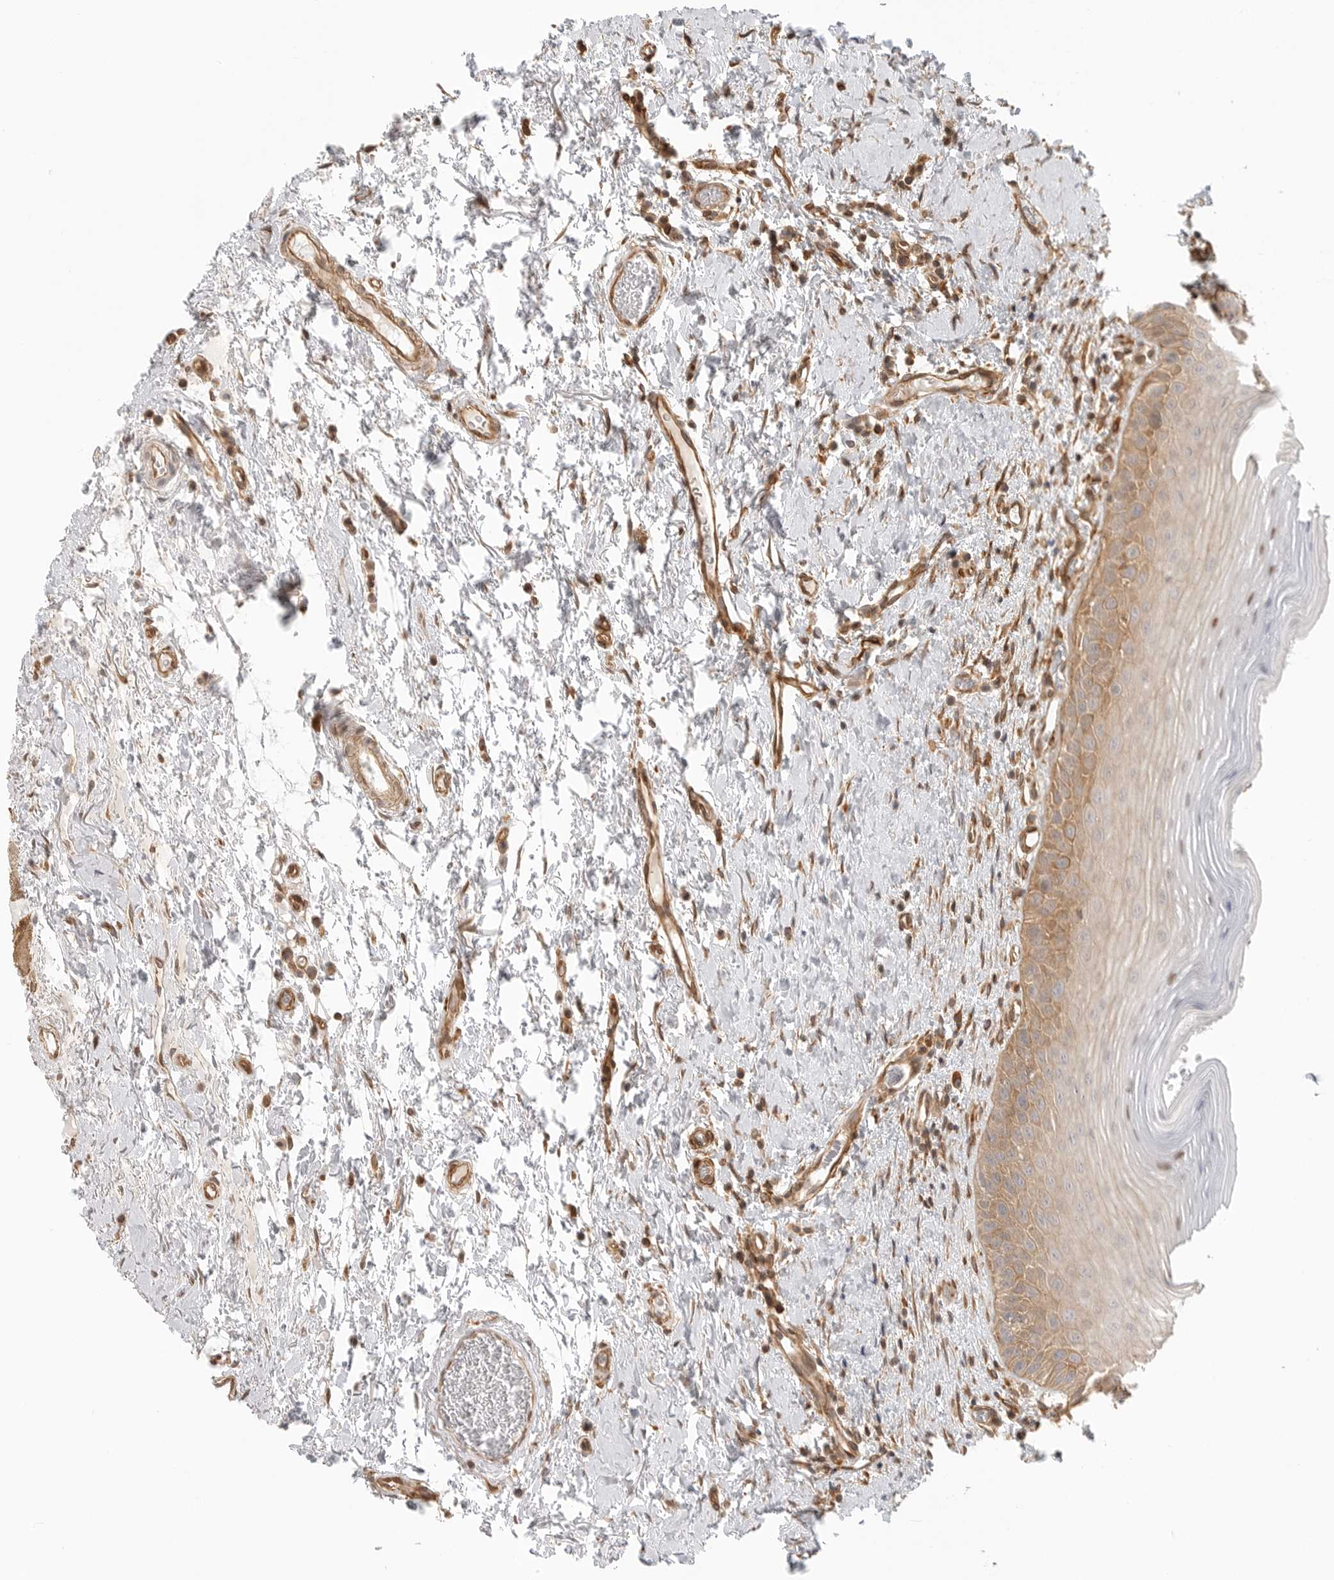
{"staining": {"intensity": "moderate", "quantity": ">75%", "location": "cytoplasmic/membranous"}, "tissue": "oral mucosa", "cell_type": "Squamous epithelial cells", "image_type": "normal", "snomed": [{"axis": "morphology", "description": "Normal tissue, NOS"}, {"axis": "topography", "description": "Oral tissue"}], "caption": "Immunohistochemistry (IHC) histopathology image of benign oral mucosa: human oral mucosa stained using IHC displays medium levels of moderate protein expression localized specifically in the cytoplasmic/membranous of squamous epithelial cells, appearing as a cytoplasmic/membranous brown color.", "gene": "ATOH7", "patient": {"sex": "male", "age": 82}}